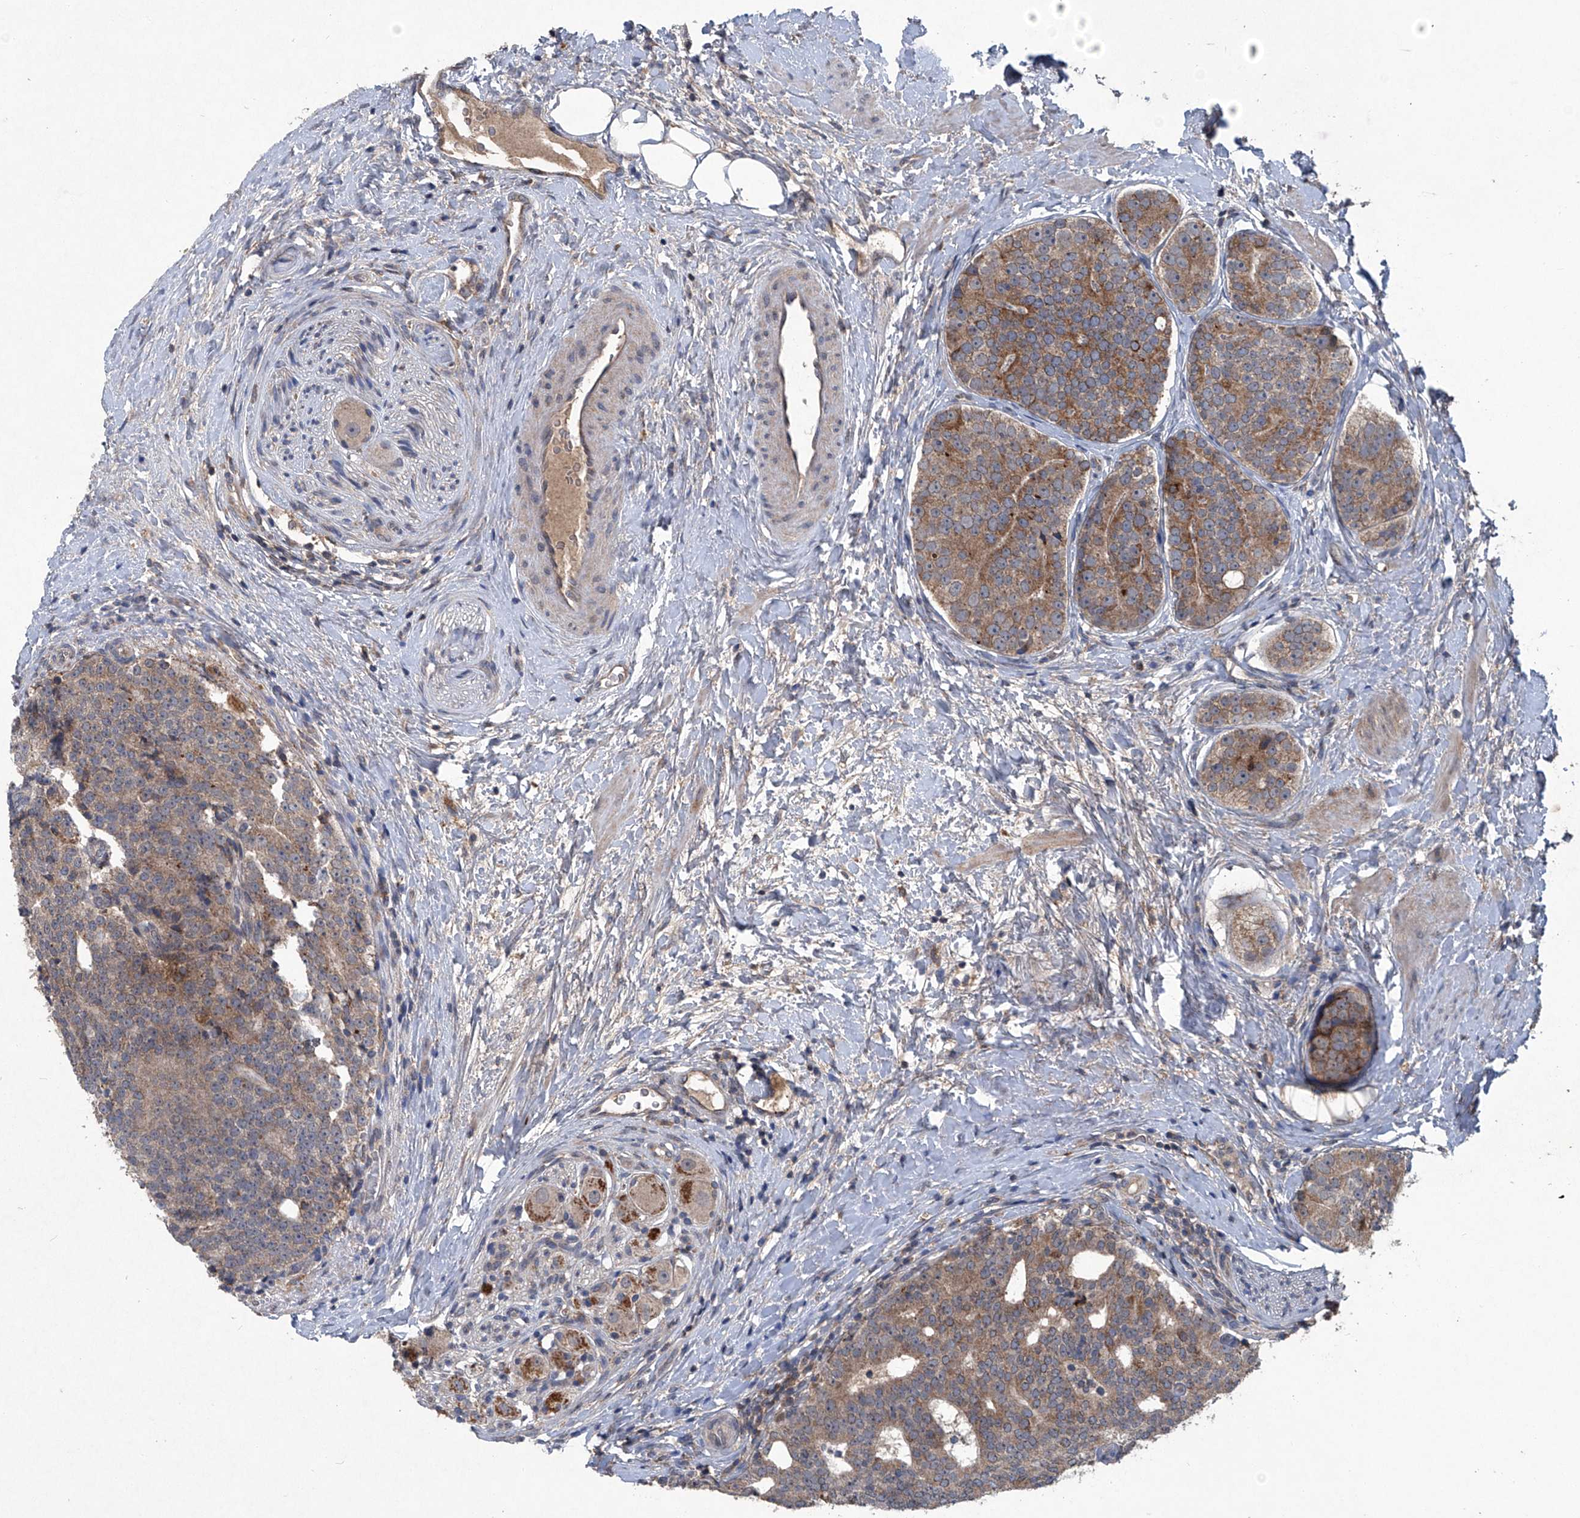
{"staining": {"intensity": "moderate", "quantity": ">75%", "location": "cytoplasmic/membranous"}, "tissue": "prostate cancer", "cell_type": "Tumor cells", "image_type": "cancer", "snomed": [{"axis": "morphology", "description": "Adenocarcinoma, High grade"}, {"axis": "topography", "description": "Prostate"}], "caption": "Immunohistochemistry staining of prostate high-grade adenocarcinoma, which demonstrates medium levels of moderate cytoplasmic/membranous positivity in approximately >75% of tumor cells indicating moderate cytoplasmic/membranous protein staining. The staining was performed using DAB (3,3'-diaminobenzidine) (brown) for protein detection and nuclei were counterstained in hematoxylin (blue).", "gene": "SUMF2", "patient": {"sex": "male", "age": 56}}